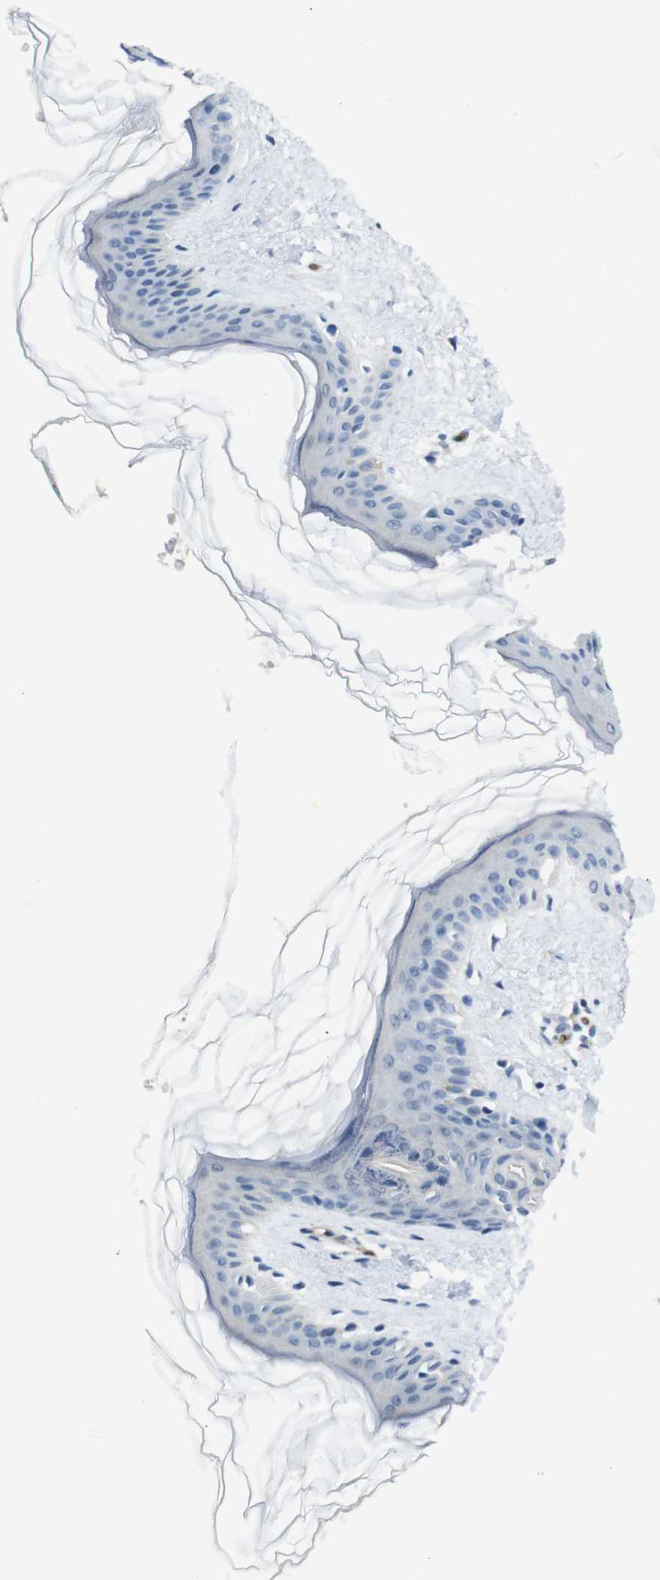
{"staining": {"intensity": "negative", "quantity": "none", "location": "none"}, "tissue": "skin", "cell_type": "Fibroblasts", "image_type": "normal", "snomed": [{"axis": "morphology", "description": "Normal tissue, NOS"}, {"axis": "topography", "description": "Skin"}], "caption": "This is an immunohistochemistry micrograph of unremarkable human skin. There is no expression in fibroblasts.", "gene": "HSPA12B", "patient": {"sex": "female", "age": 41}}